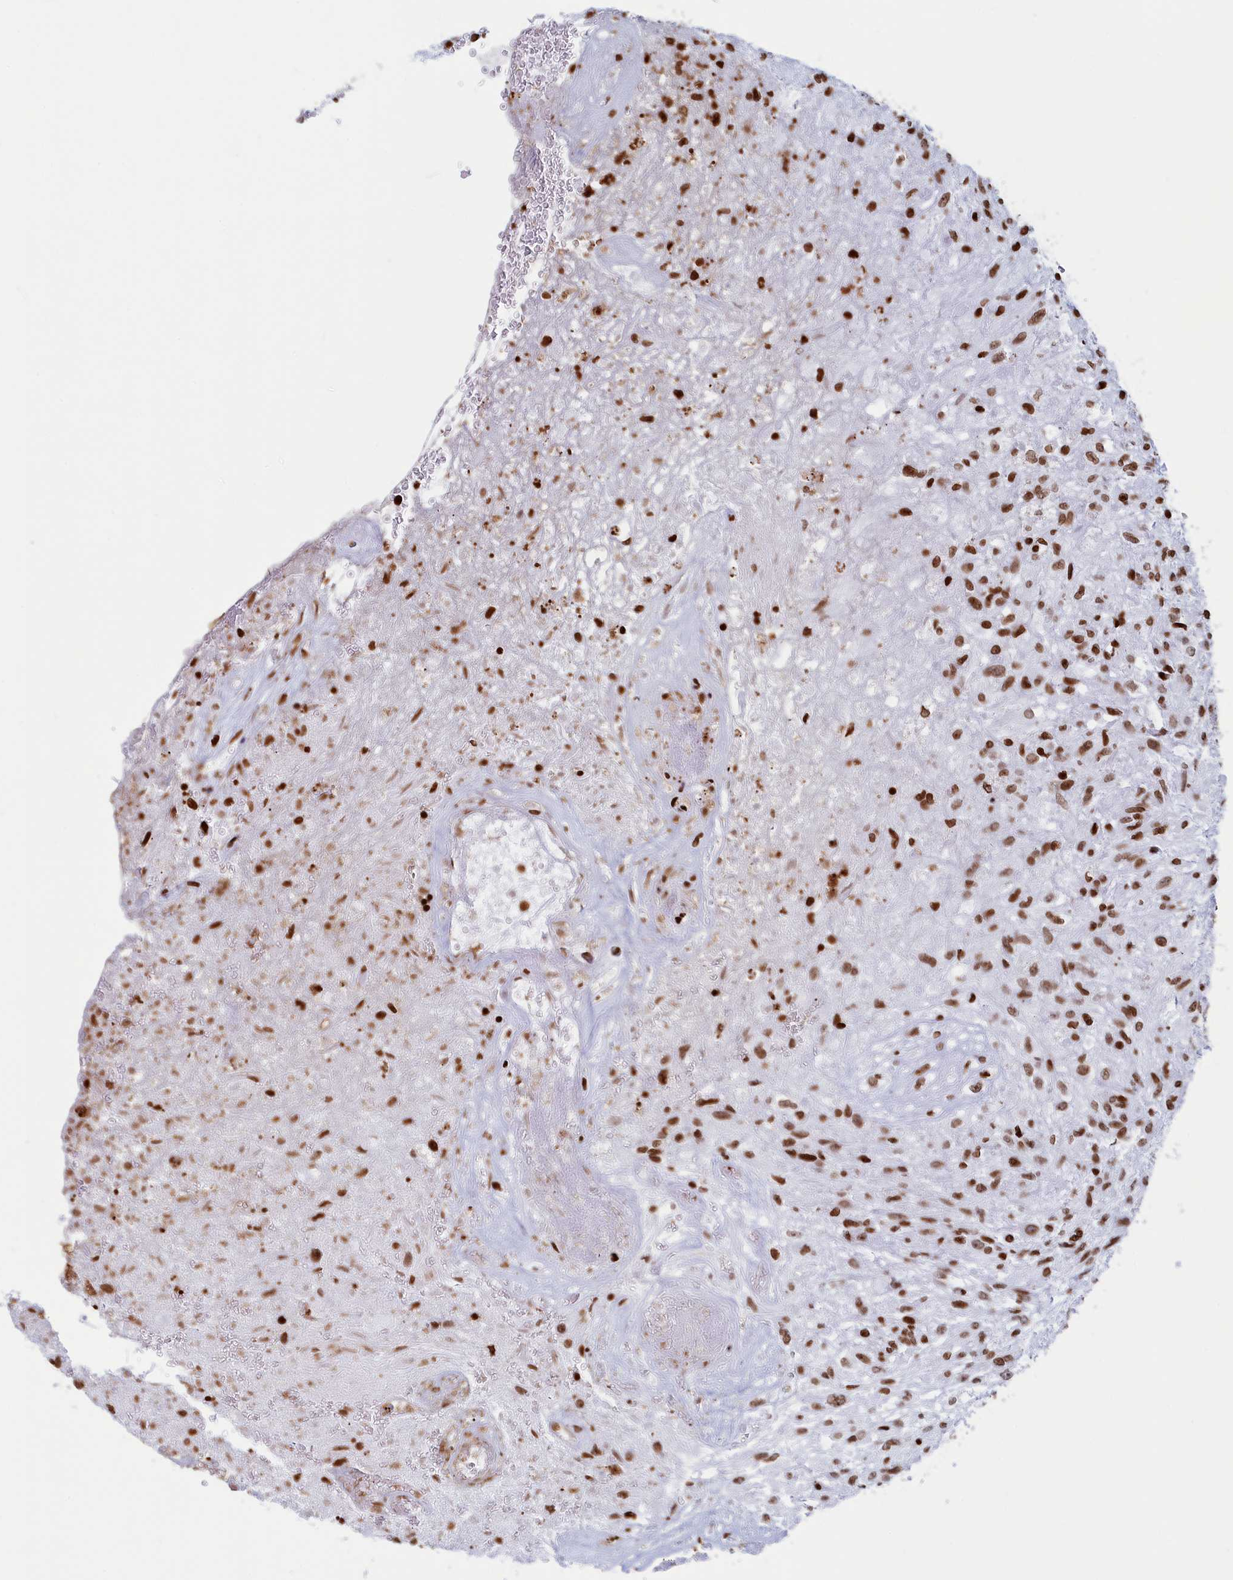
{"staining": {"intensity": "moderate", "quantity": ">75%", "location": "nuclear"}, "tissue": "glioma", "cell_type": "Tumor cells", "image_type": "cancer", "snomed": [{"axis": "morphology", "description": "Glioma, malignant, High grade"}, {"axis": "topography", "description": "Brain"}], "caption": "Immunohistochemical staining of malignant glioma (high-grade) exhibits medium levels of moderate nuclear protein expression in approximately >75% of tumor cells. Immunohistochemistry stains the protein in brown and the nuclei are stained blue.", "gene": "APOBEC3A", "patient": {"sex": "male", "age": 56}}